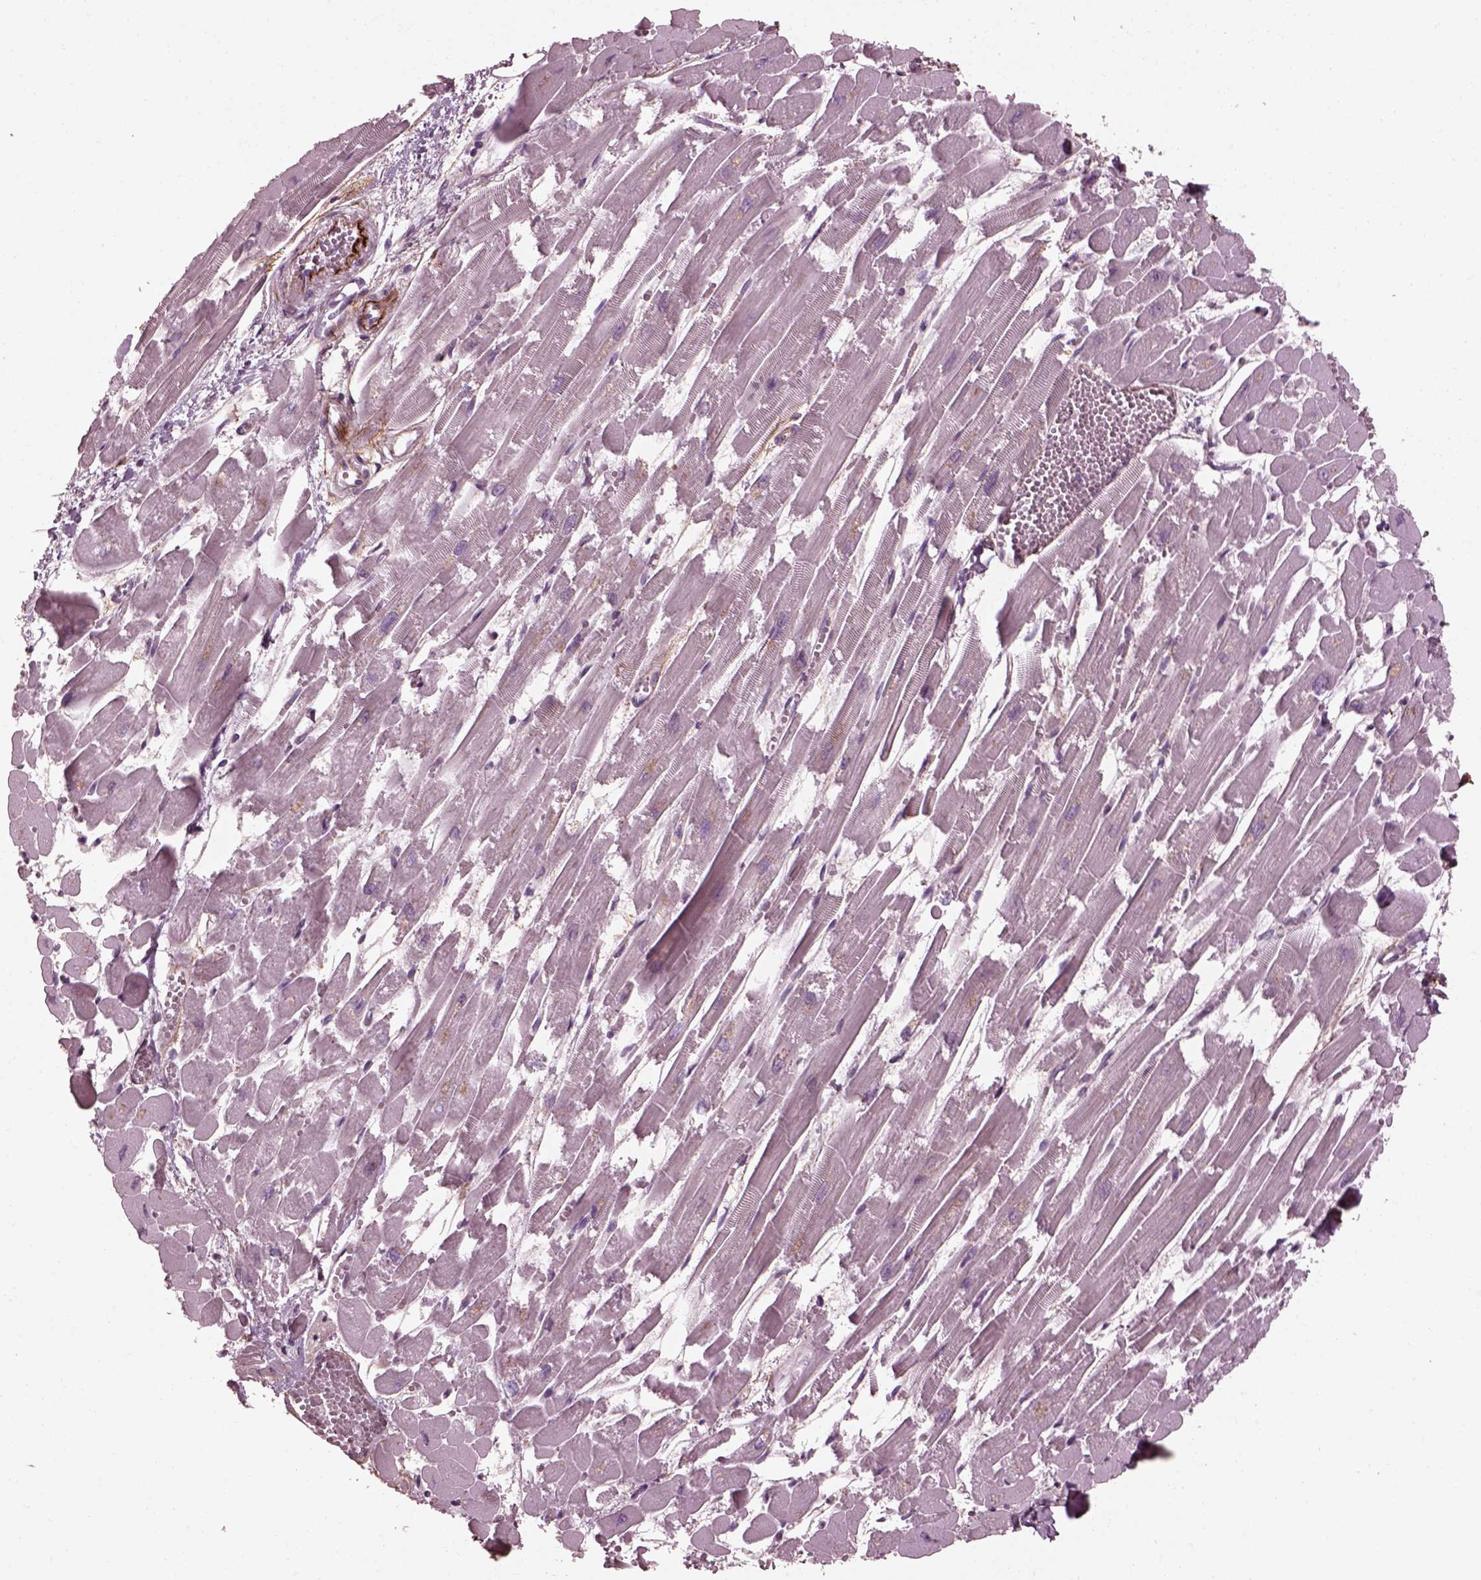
{"staining": {"intensity": "negative", "quantity": "none", "location": "none"}, "tissue": "heart muscle", "cell_type": "Cardiomyocytes", "image_type": "normal", "snomed": [{"axis": "morphology", "description": "Normal tissue, NOS"}, {"axis": "topography", "description": "Heart"}], "caption": "Protein analysis of benign heart muscle exhibits no significant staining in cardiomyocytes.", "gene": "EFEMP1", "patient": {"sex": "female", "age": 52}}